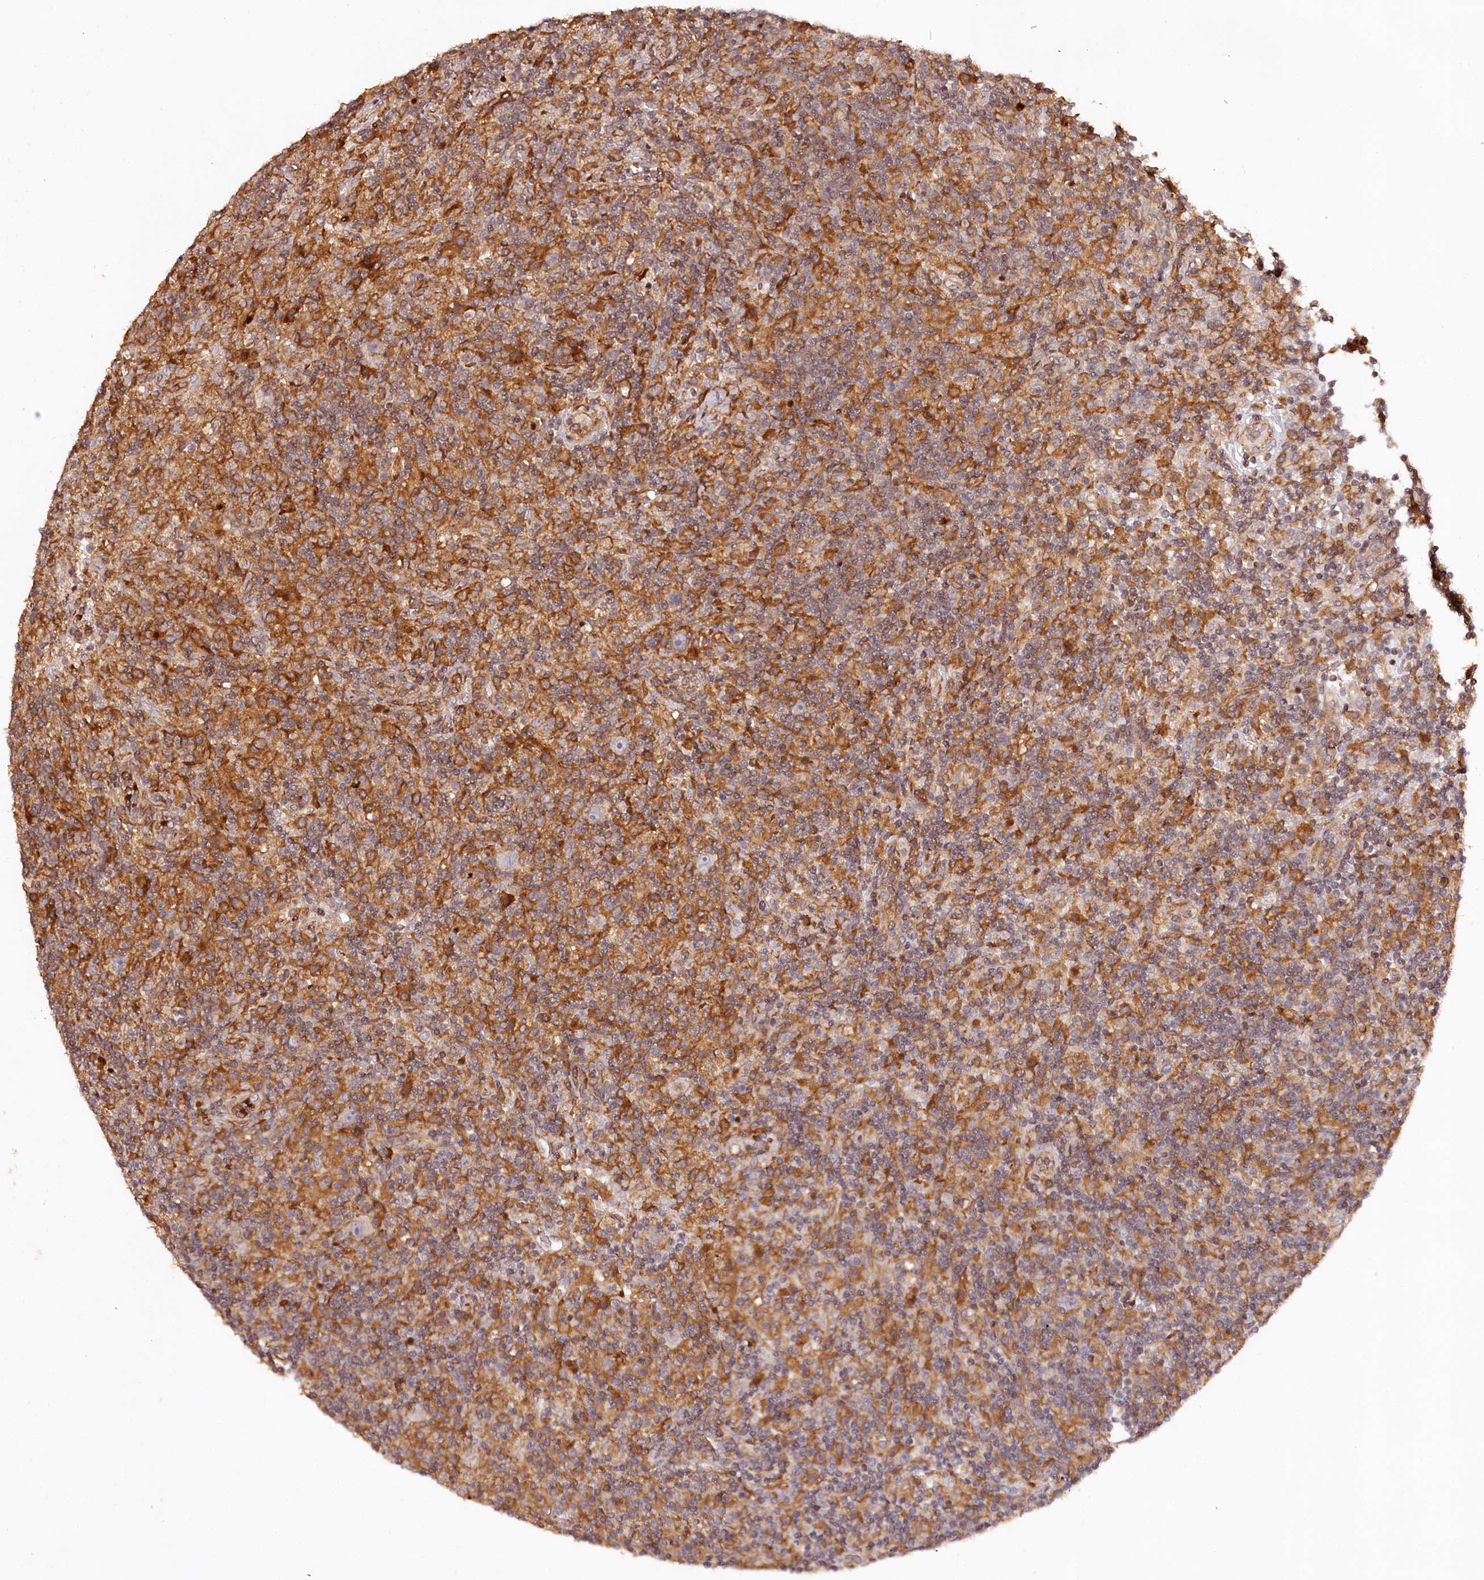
{"staining": {"intensity": "negative", "quantity": "none", "location": "none"}, "tissue": "lymphoma", "cell_type": "Tumor cells", "image_type": "cancer", "snomed": [{"axis": "morphology", "description": "Hodgkin's disease, NOS"}, {"axis": "topography", "description": "Lymph node"}], "caption": "Photomicrograph shows no protein expression in tumor cells of lymphoma tissue.", "gene": "KIF14", "patient": {"sex": "male", "age": 70}}